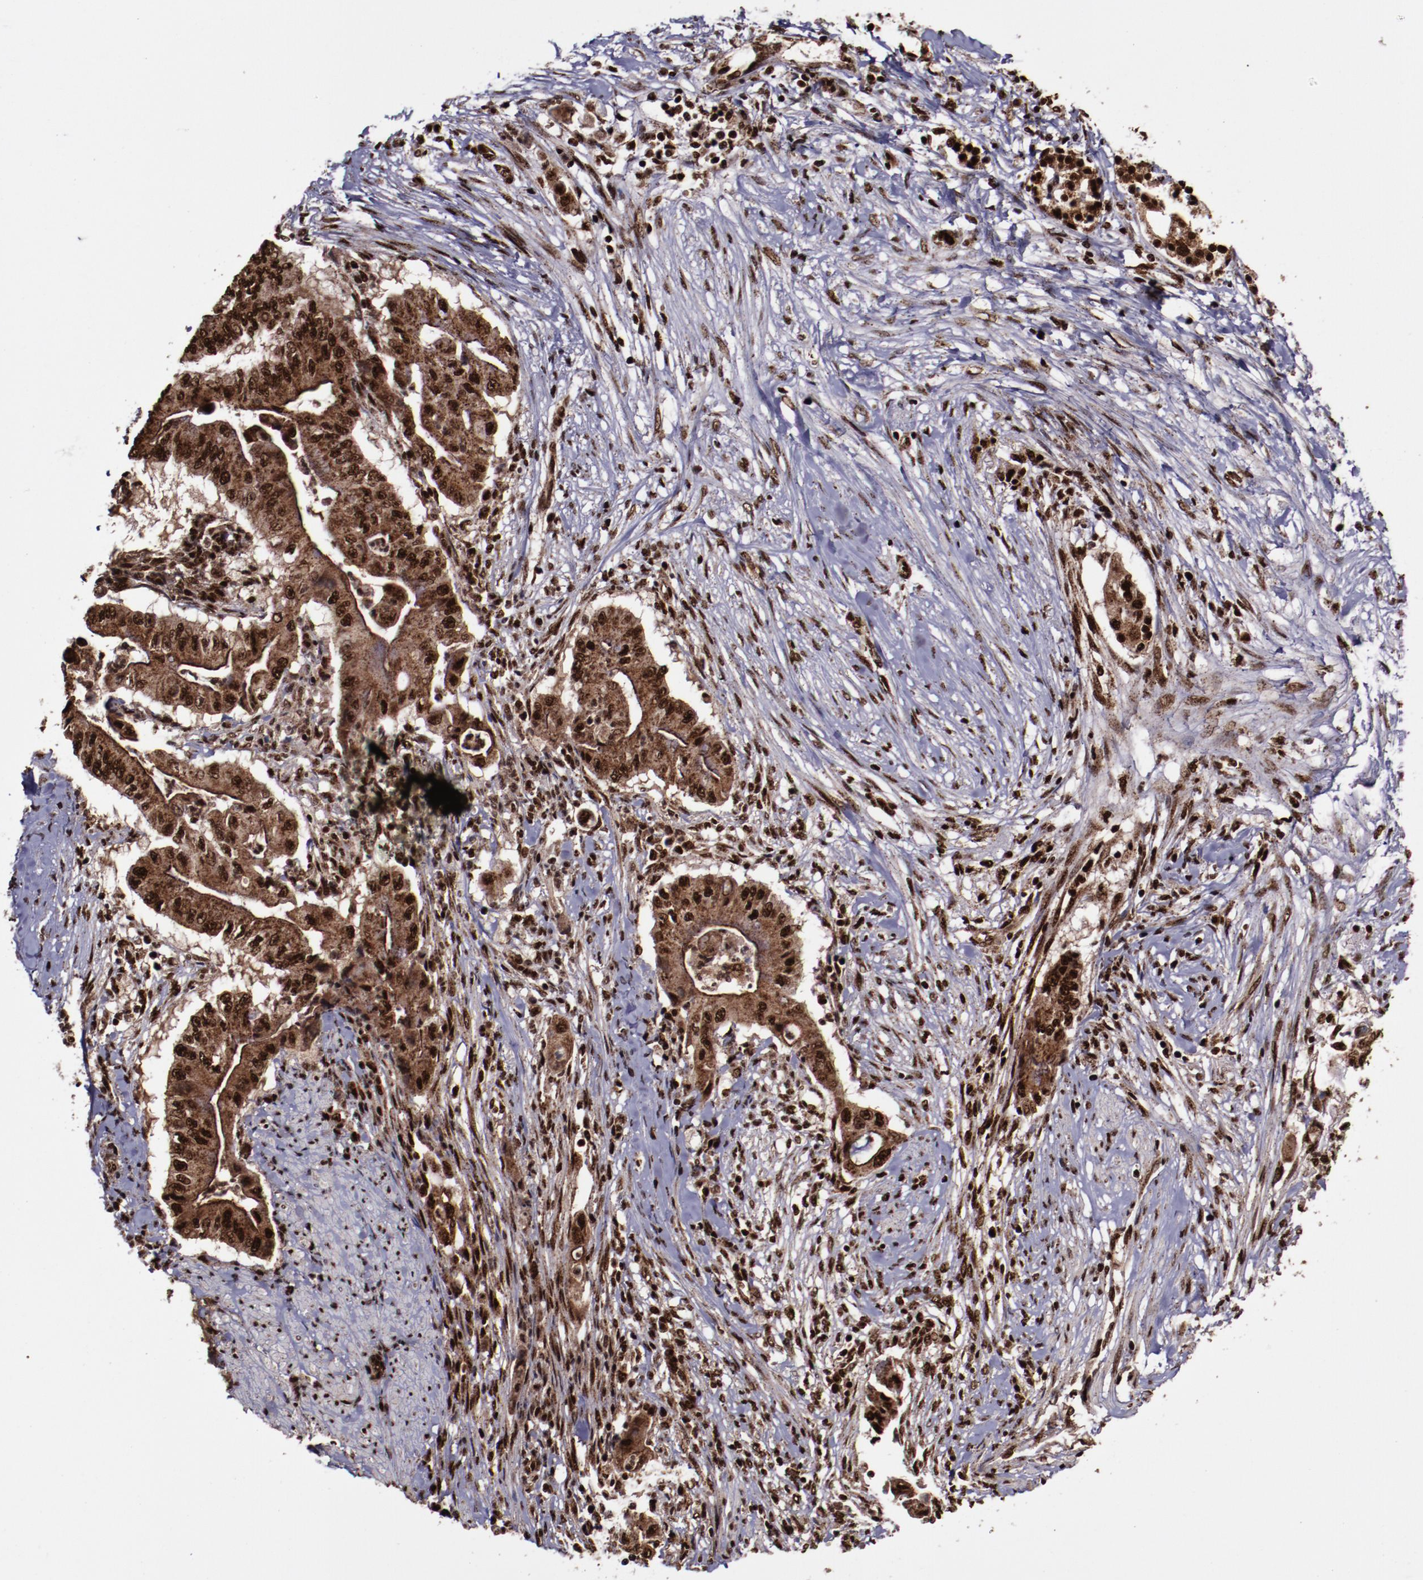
{"staining": {"intensity": "strong", "quantity": ">75%", "location": "cytoplasmic/membranous,nuclear"}, "tissue": "pancreatic cancer", "cell_type": "Tumor cells", "image_type": "cancer", "snomed": [{"axis": "morphology", "description": "Adenocarcinoma, NOS"}, {"axis": "topography", "description": "Pancreas"}], "caption": "Tumor cells reveal high levels of strong cytoplasmic/membranous and nuclear positivity in approximately >75% of cells in human pancreatic cancer (adenocarcinoma). (DAB IHC, brown staining for protein, blue staining for nuclei).", "gene": "SNW1", "patient": {"sex": "male", "age": 62}}